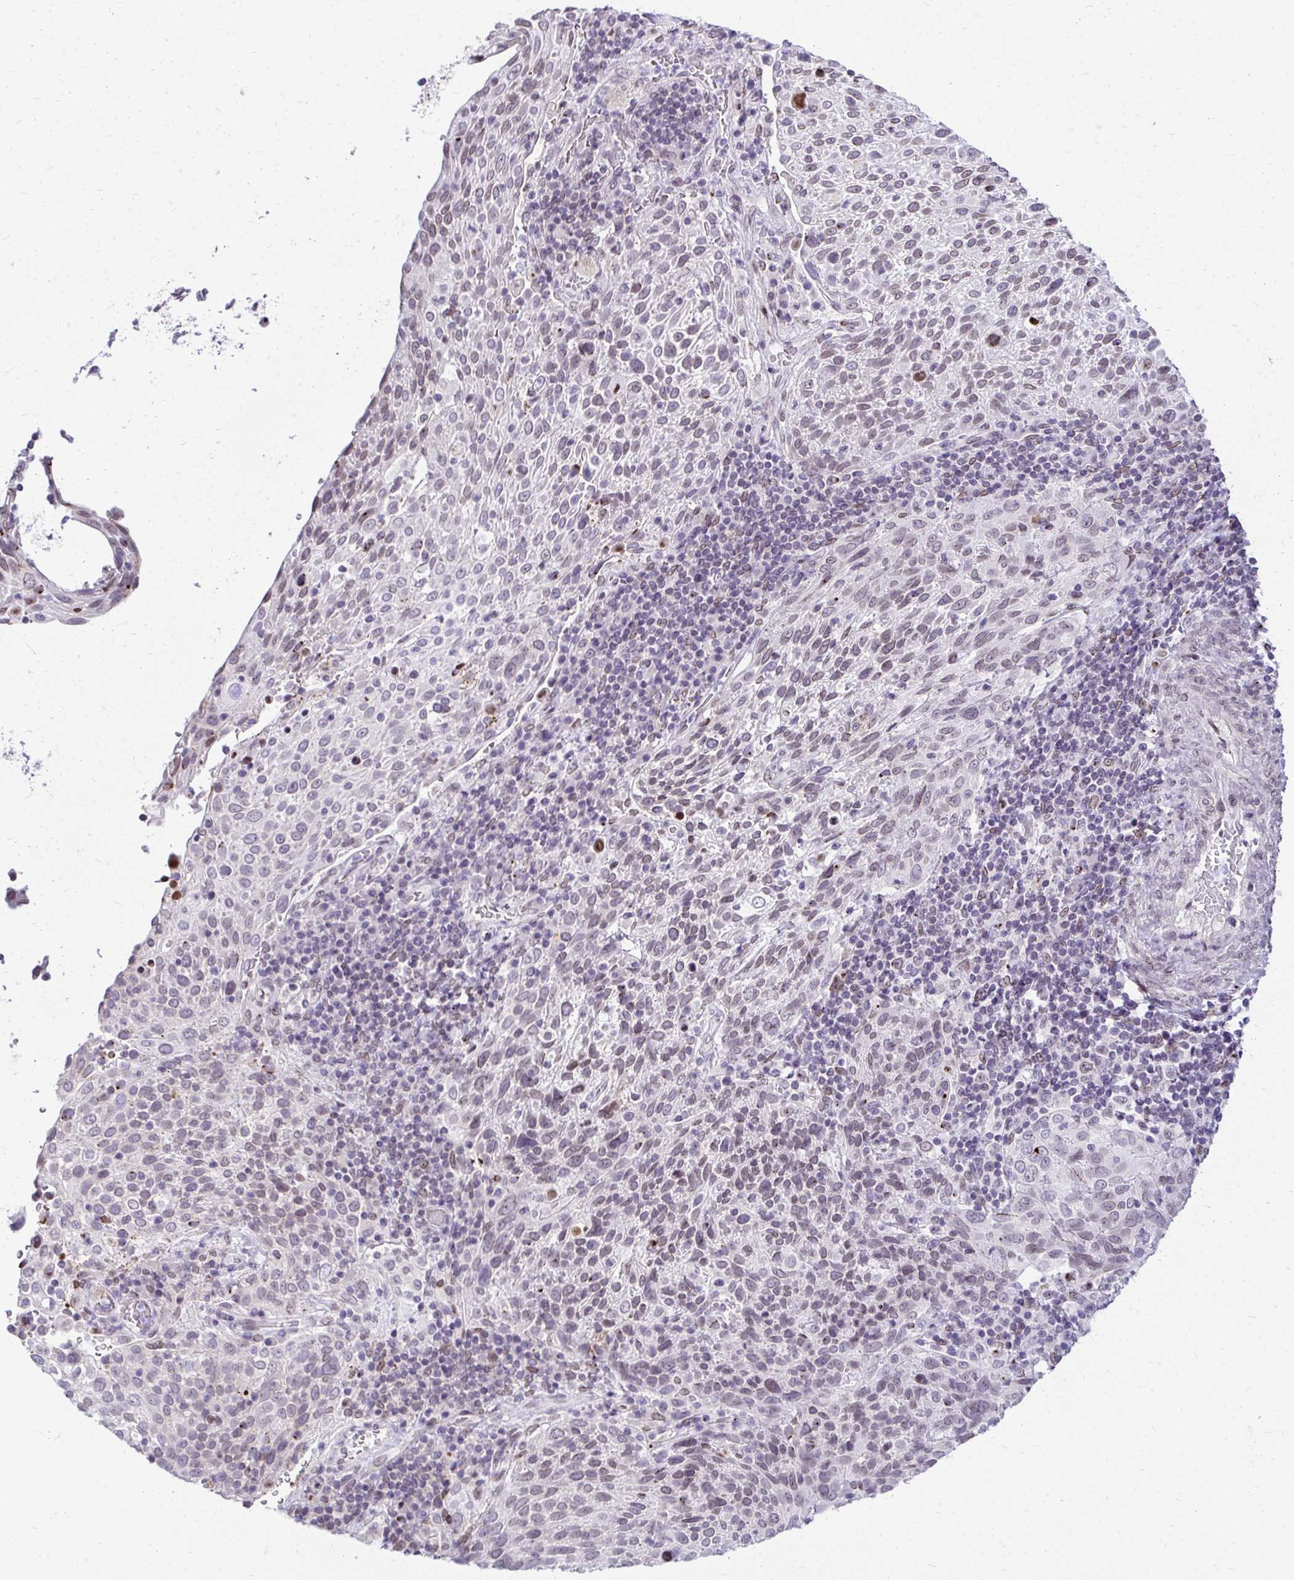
{"staining": {"intensity": "weak", "quantity": "25%-75%", "location": "cytoplasmic/membranous,nuclear"}, "tissue": "cervical cancer", "cell_type": "Tumor cells", "image_type": "cancer", "snomed": [{"axis": "morphology", "description": "Squamous cell carcinoma, NOS"}, {"axis": "topography", "description": "Cervix"}], "caption": "Cervical cancer tissue displays weak cytoplasmic/membranous and nuclear staining in approximately 25%-75% of tumor cells, visualized by immunohistochemistry. (DAB = brown stain, brightfield microscopy at high magnification).", "gene": "BANF1", "patient": {"sex": "female", "age": 61}}